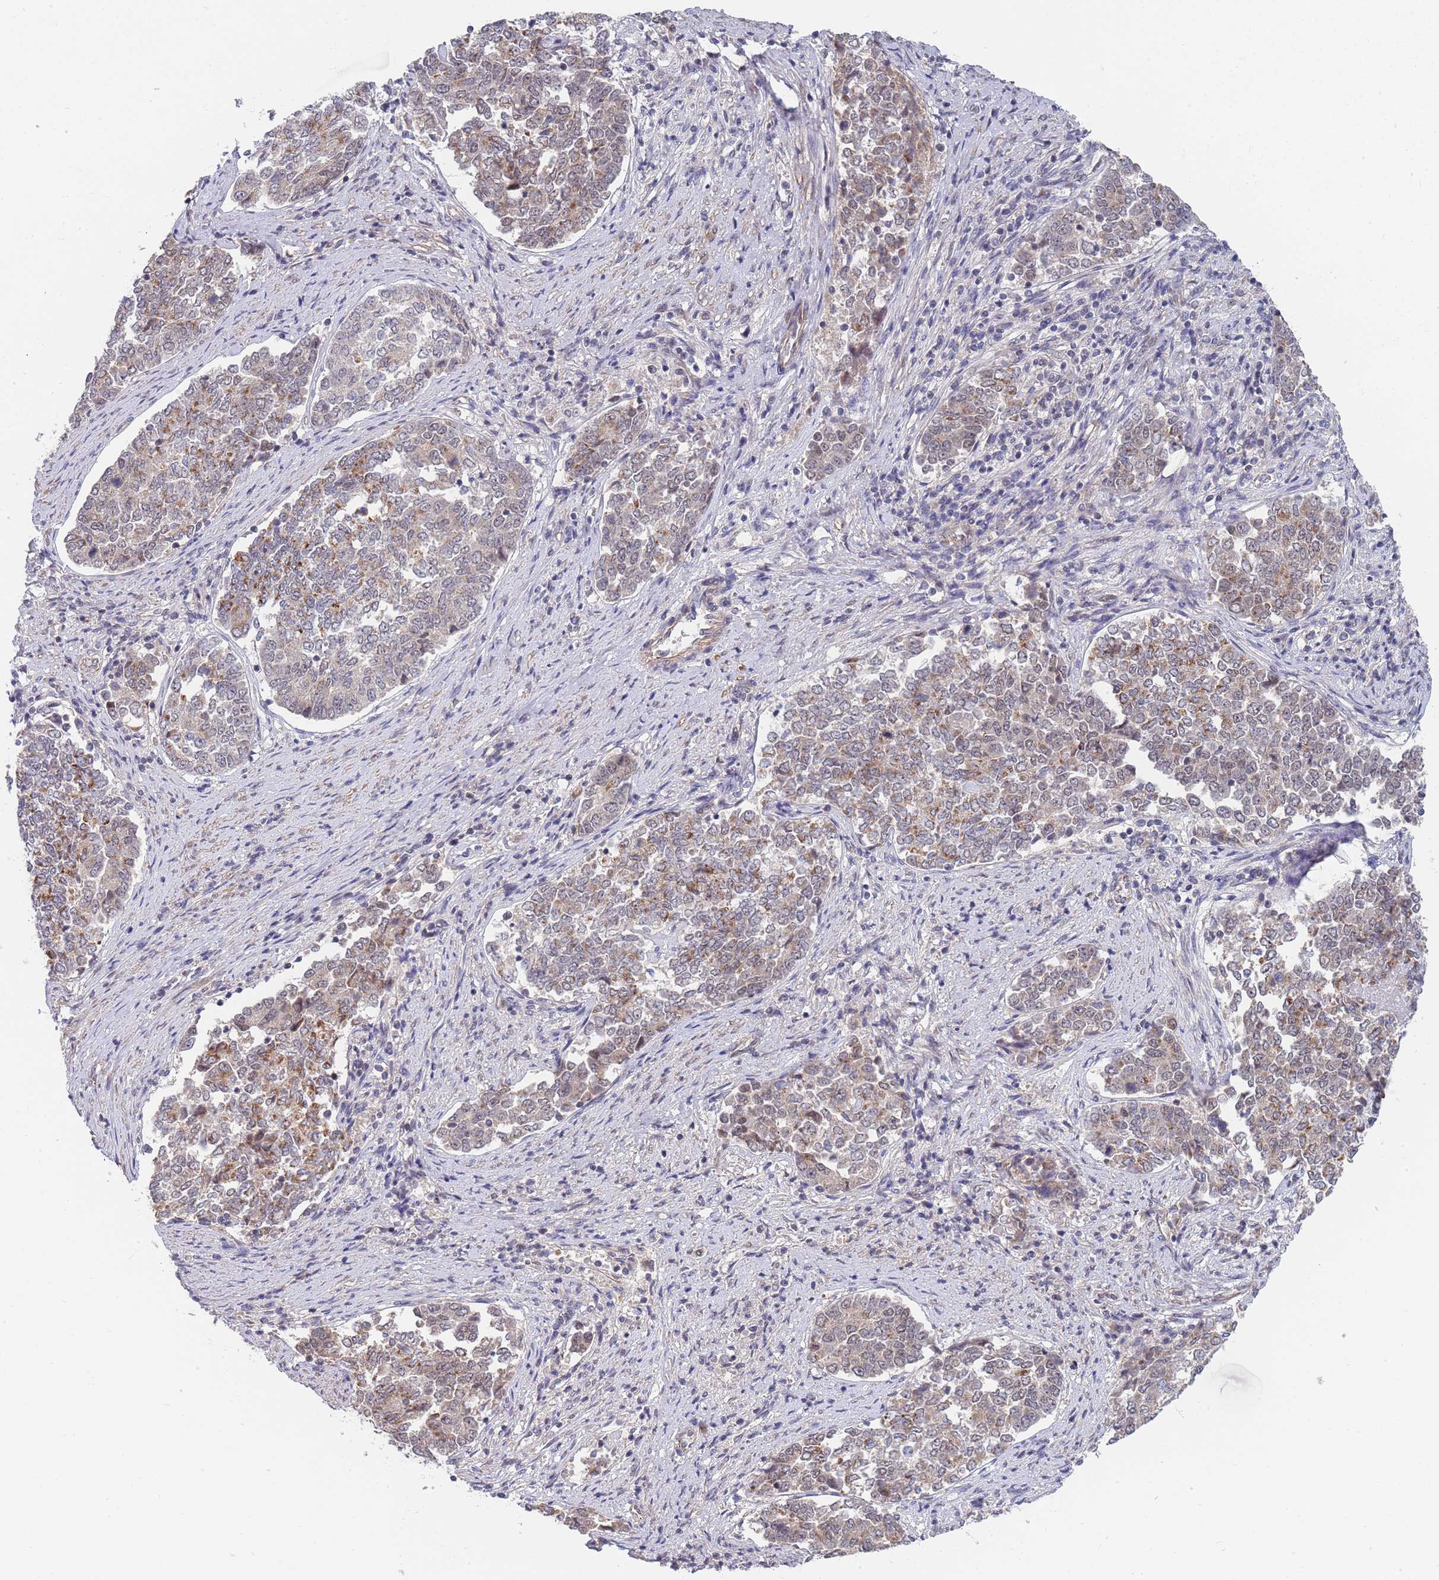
{"staining": {"intensity": "moderate", "quantity": "<25%", "location": "cytoplasmic/membranous"}, "tissue": "endometrial cancer", "cell_type": "Tumor cells", "image_type": "cancer", "snomed": [{"axis": "morphology", "description": "Adenocarcinoma, NOS"}, {"axis": "topography", "description": "Endometrium"}], "caption": "Endometrial cancer (adenocarcinoma) was stained to show a protein in brown. There is low levels of moderate cytoplasmic/membranous staining in about <25% of tumor cells.", "gene": "B4GALT4", "patient": {"sex": "female", "age": 80}}